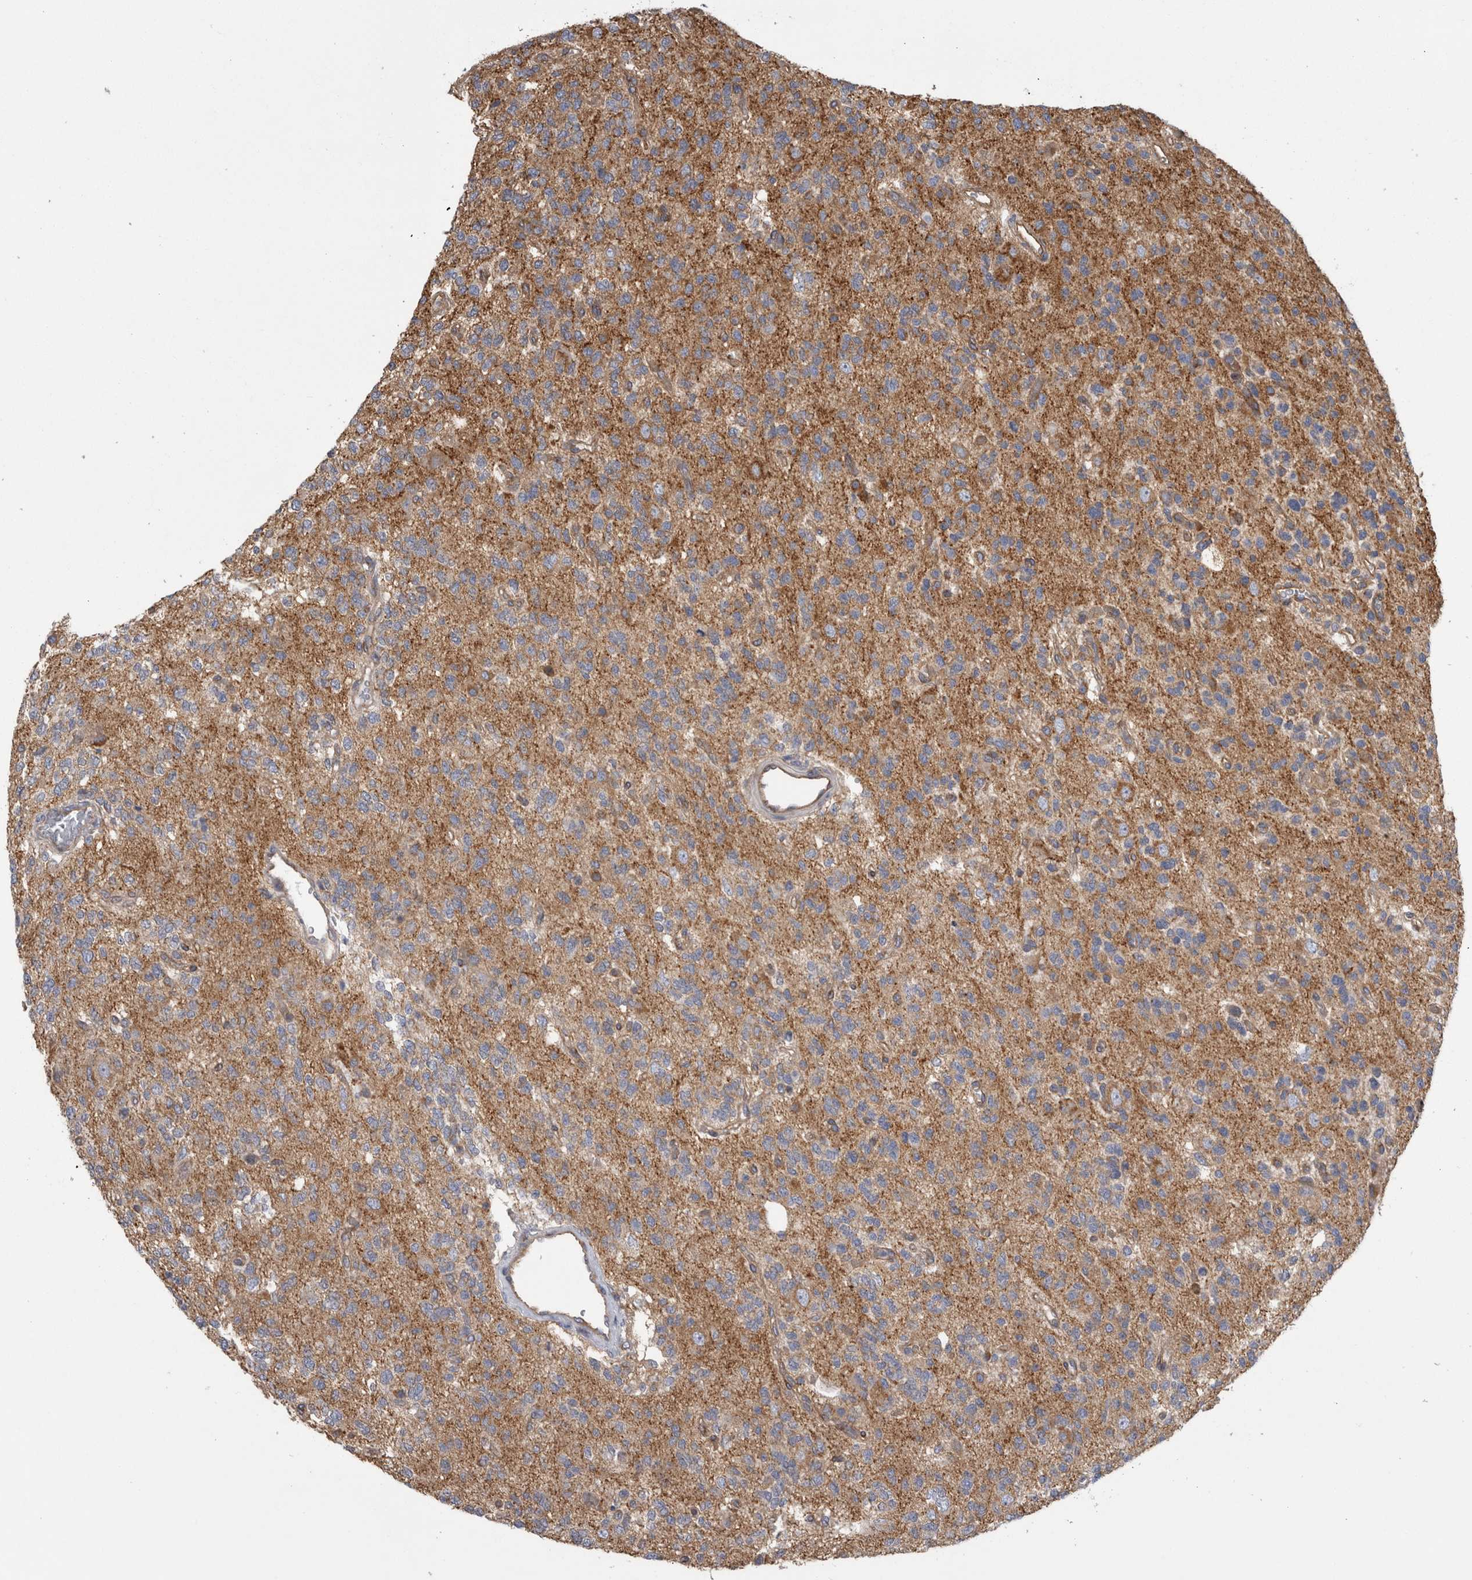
{"staining": {"intensity": "moderate", "quantity": "<25%", "location": "cytoplasmic/membranous"}, "tissue": "glioma", "cell_type": "Tumor cells", "image_type": "cancer", "snomed": [{"axis": "morphology", "description": "Glioma, malignant, Low grade"}, {"axis": "topography", "description": "Brain"}], "caption": "Immunohistochemistry (DAB (3,3'-diaminobenzidine)) staining of human glioma exhibits moderate cytoplasmic/membranous protein positivity in about <25% of tumor cells.", "gene": "ATXN3", "patient": {"sex": "male", "age": 38}}